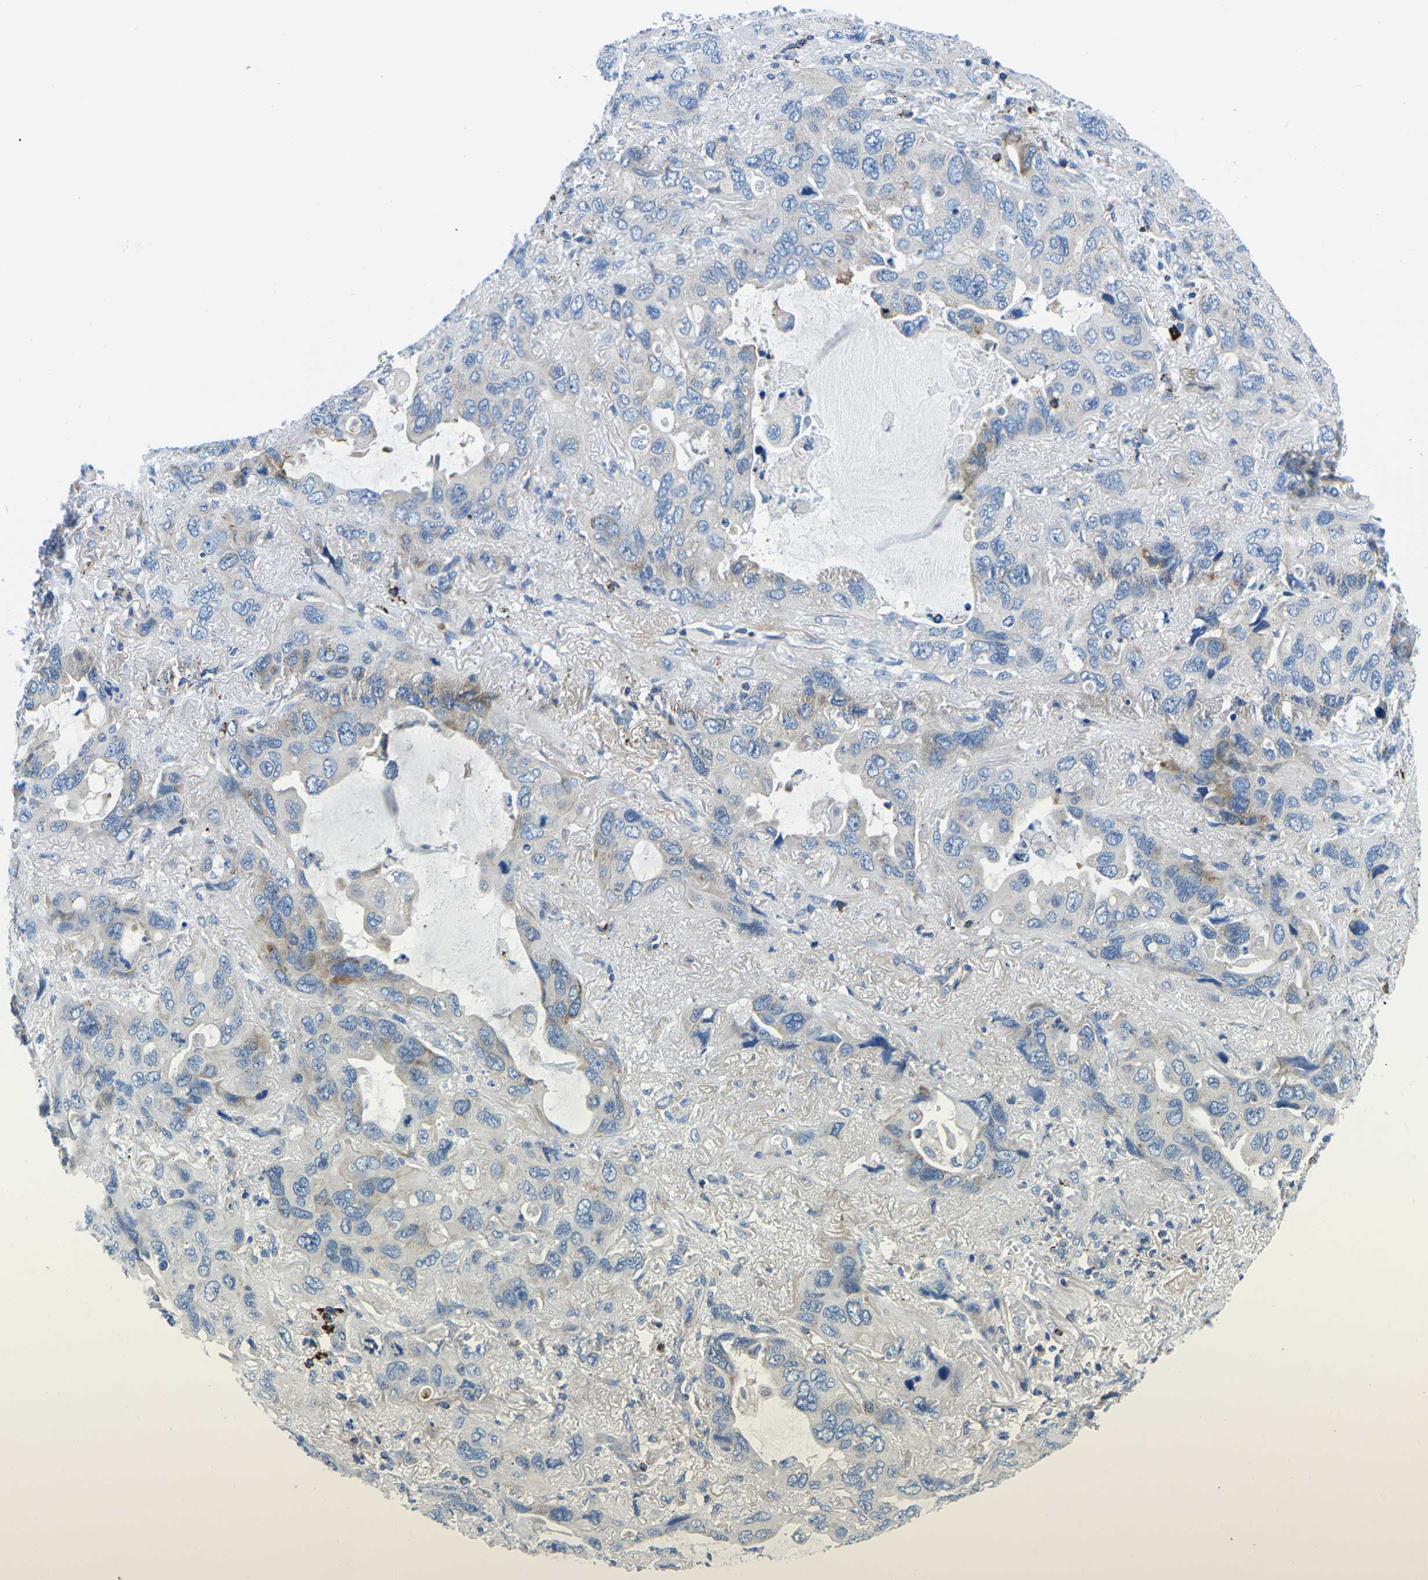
{"staining": {"intensity": "weak", "quantity": "<25%", "location": "cytoplasmic/membranous"}, "tissue": "lung cancer", "cell_type": "Tumor cells", "image_type": "cancer", "snomed": [{"axis": "morphology", "description": "Squamous cell carcinoma, NOS"}, {"axis": "topography", "description": "Lung"}], "caption": "The histopathology image exhibits no significant staining in tumor cells of lung cancer.", "gene": "MC4R", "patient": {"sex": "female", "age": 73}}